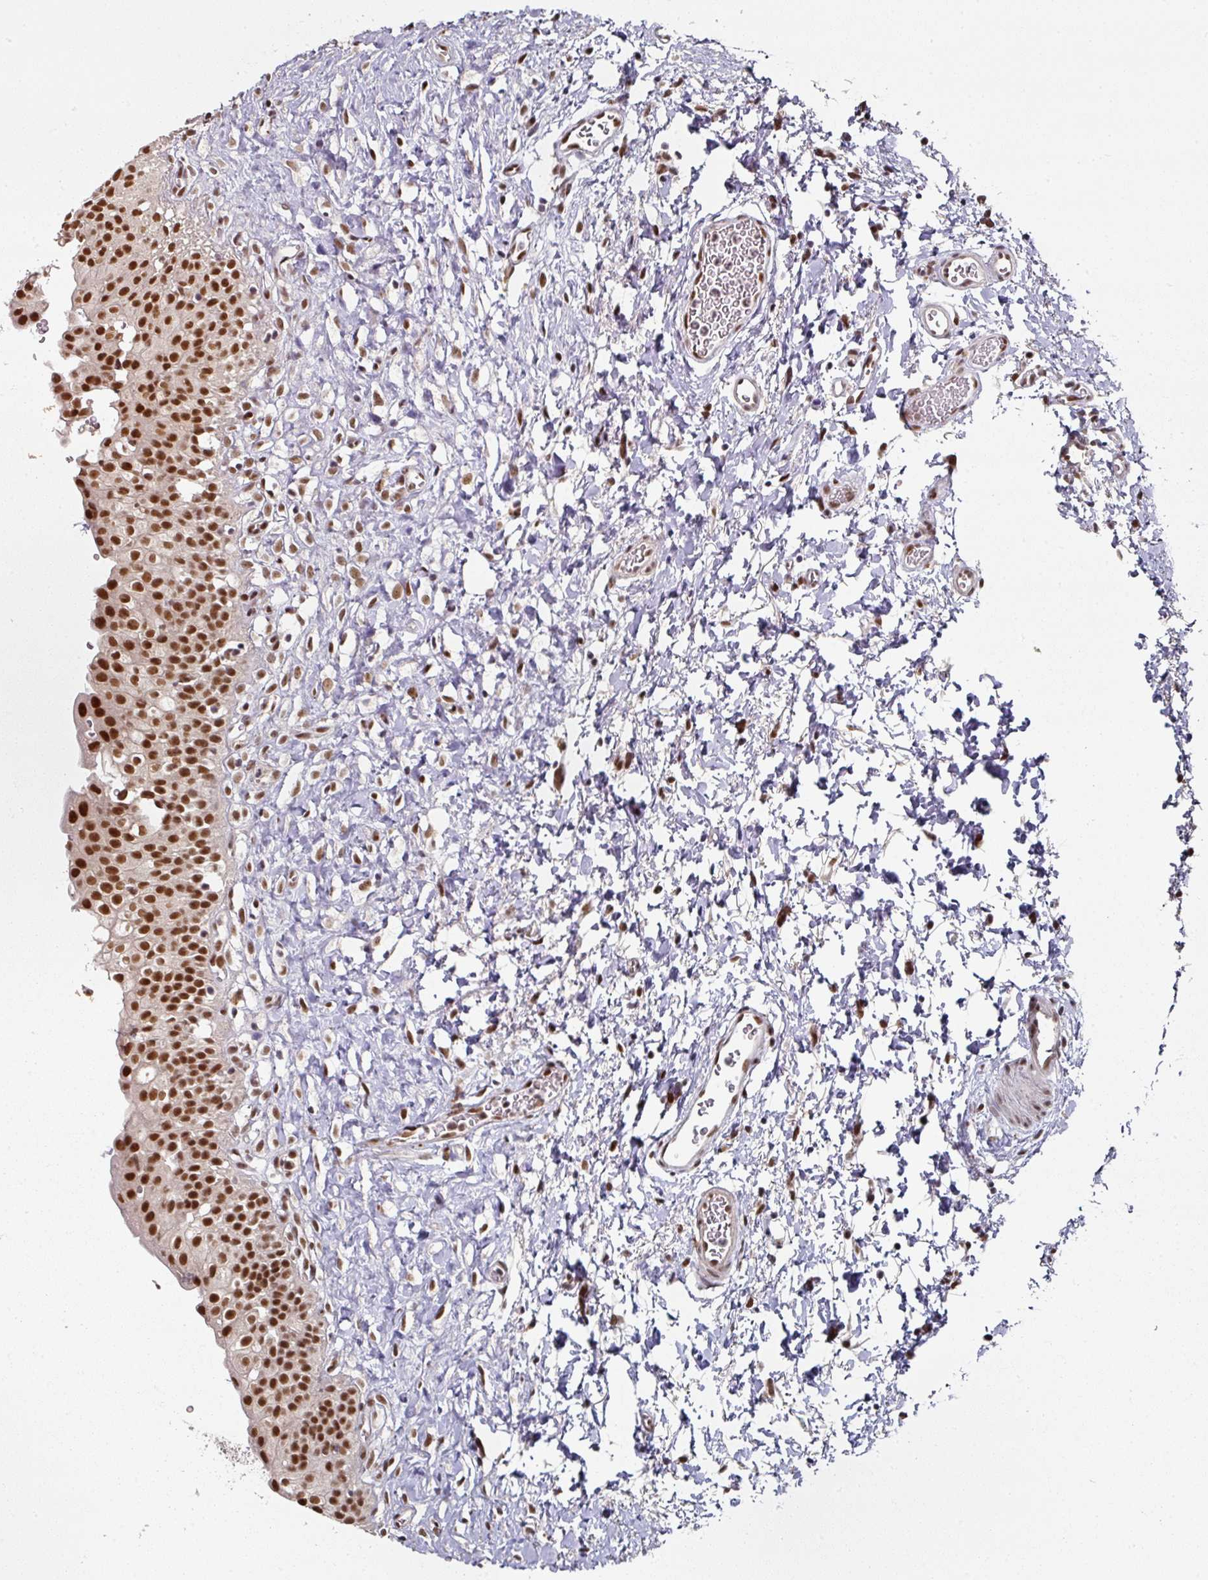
{"staining": {"intensity": "strong", "quantity": ">75%", "location": "nuclear"}, "tissue": "urinary bladder", "cell_type": "Urothelial cells", "image_type": "normal", "snomed": [{"axis": "morphology", "description": "Normal tissue, NOS"}, {"axis": "topography", "description": "Urinary bladder"}], "caption": "Normal urinary bladder exhibits strong nuclear expression in about >75% of urothelial cells, visualized by immunohistochemistry.", "gene": "ENSG00000289690", "patient": {"sex": "male", "age": 51}}